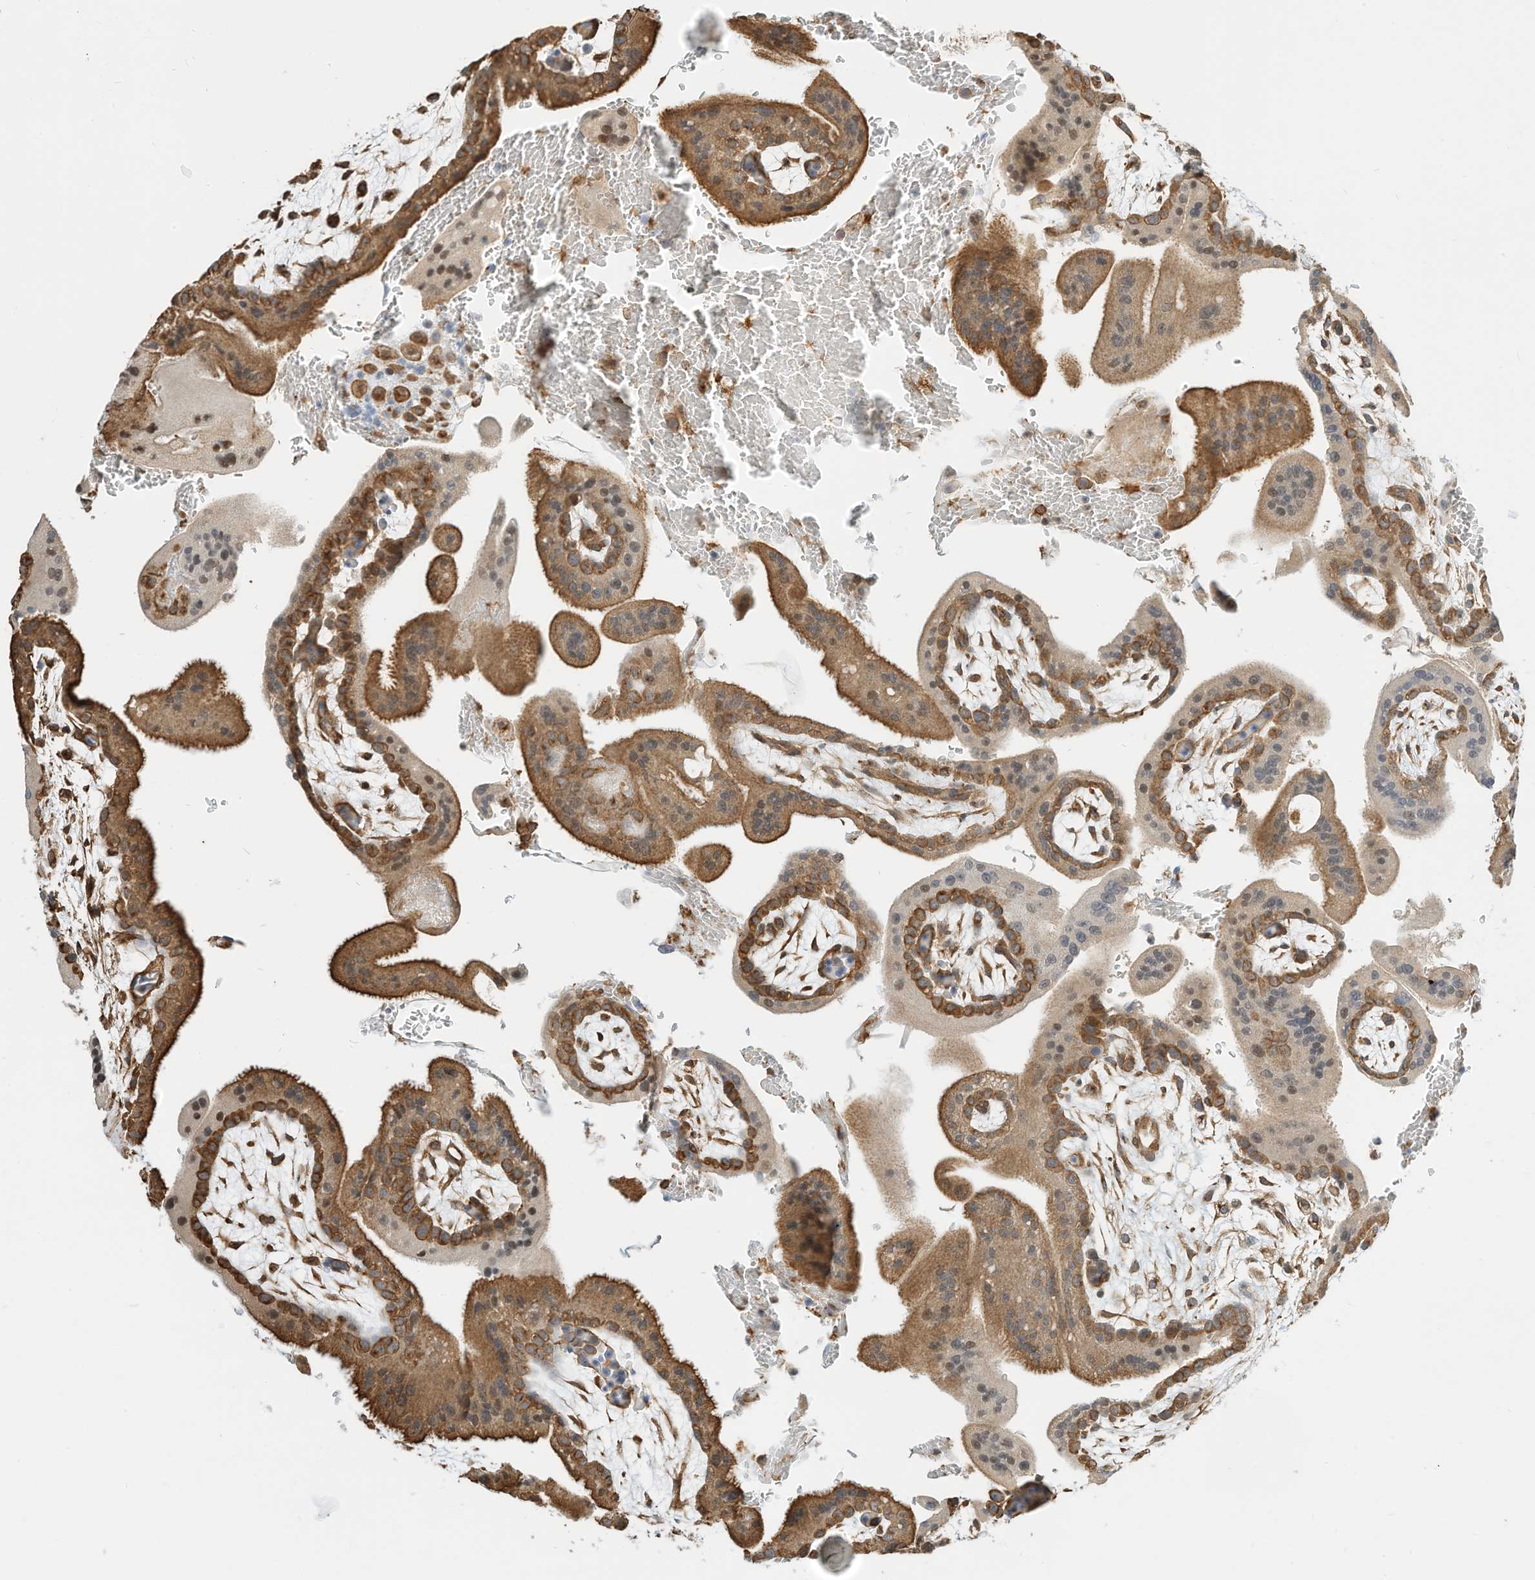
{"staining": {"intensity": "moderate", "quantity": ">75%", "location": "cytoplasmic/membranous"}, "tissue": "placenta", "cell_type": "Decidual cells", "image_type": "normal", "snomed": [{"axis": "morphology", "description": "Normal tissue, NOS"}, {"axis": "topography", "description": "Placenta"}], "caption": "The image shows immunohistochemical staining of benign placenta. There is moderate cytoplasmic/membranous staining is identified in about >75% of decidual cells.", "gene": "OFD1", "patient": {"sex": "female", "age": 35}}